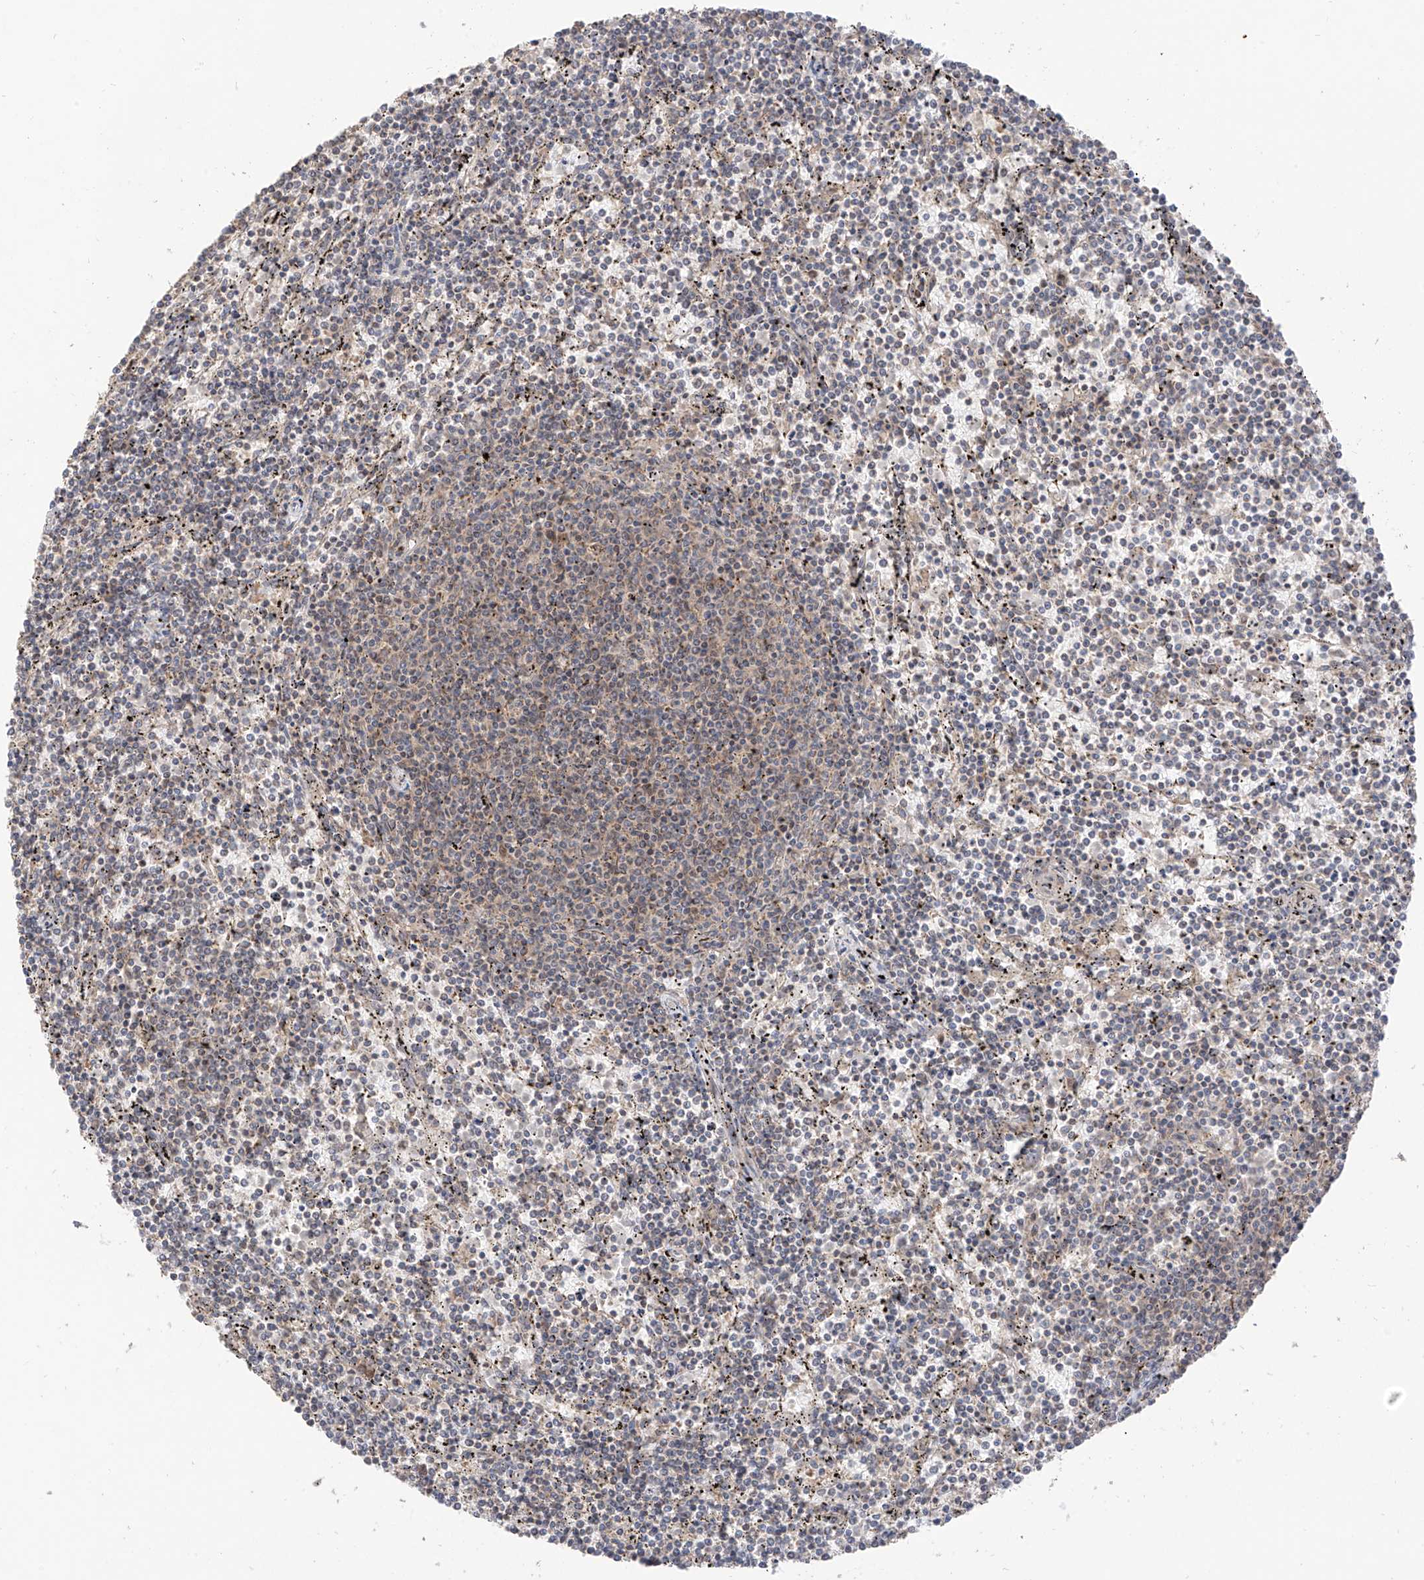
{"staining": {"intensity": "negative", "quantity": "none", "location": "none"}, "tissue": "lymphoma", "cell_type": "Tumor cells", "image_type": "cancer", "snomed": [{"axis": "morphology", "description": "Malignant lymphoma, non-Hodgkin's type, Low grade"}, {"axis": "topography", "description": "Spleen"}], "caption": "Lymphoma stained for a protein using immunohistochemistry reveals no staining tumor cells.", "gene": "COLGALT2", "patient": {"sex": "female", "age": 50}}